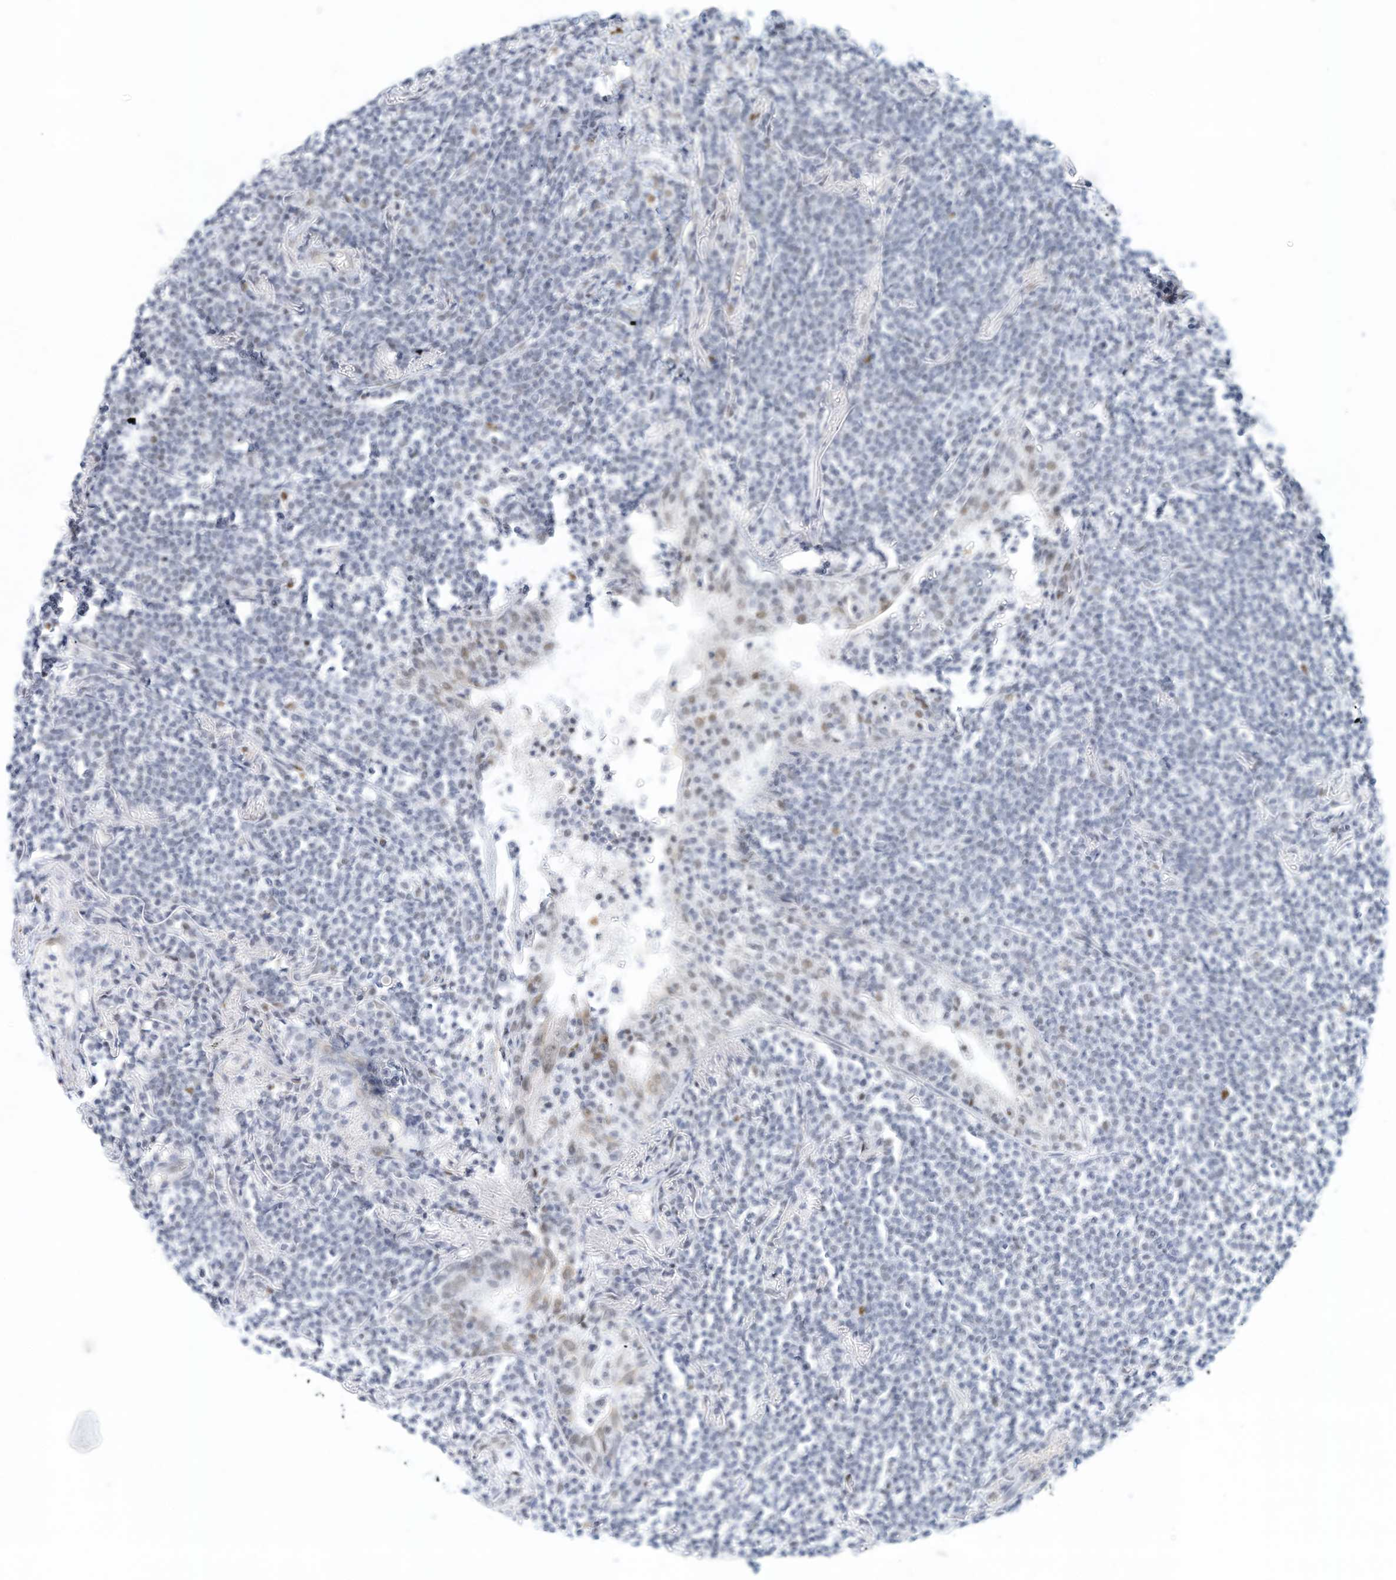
{"staining": {"intensity": "negative", "quantity": "none", "location": "none"}, "tissue": "lymphoma", "cell_type": "Tumor cells", "image_type": "cancer", "snomed": [{"axis": "morphology", "description": "Malignant lymphoma, non-Hodgkin's type, Low grade"}, {"axis": "topography", "description": "Lung"}], "caption": "High power microscopy micrograph of an immunohistochemistry image of low-grade malignant lymphoma, non-Hodgkin's type, revealing no significant positivity in tumor cells.", "gene": "ARHGAP28", "patient": {"sex": "female", "age": 71}}